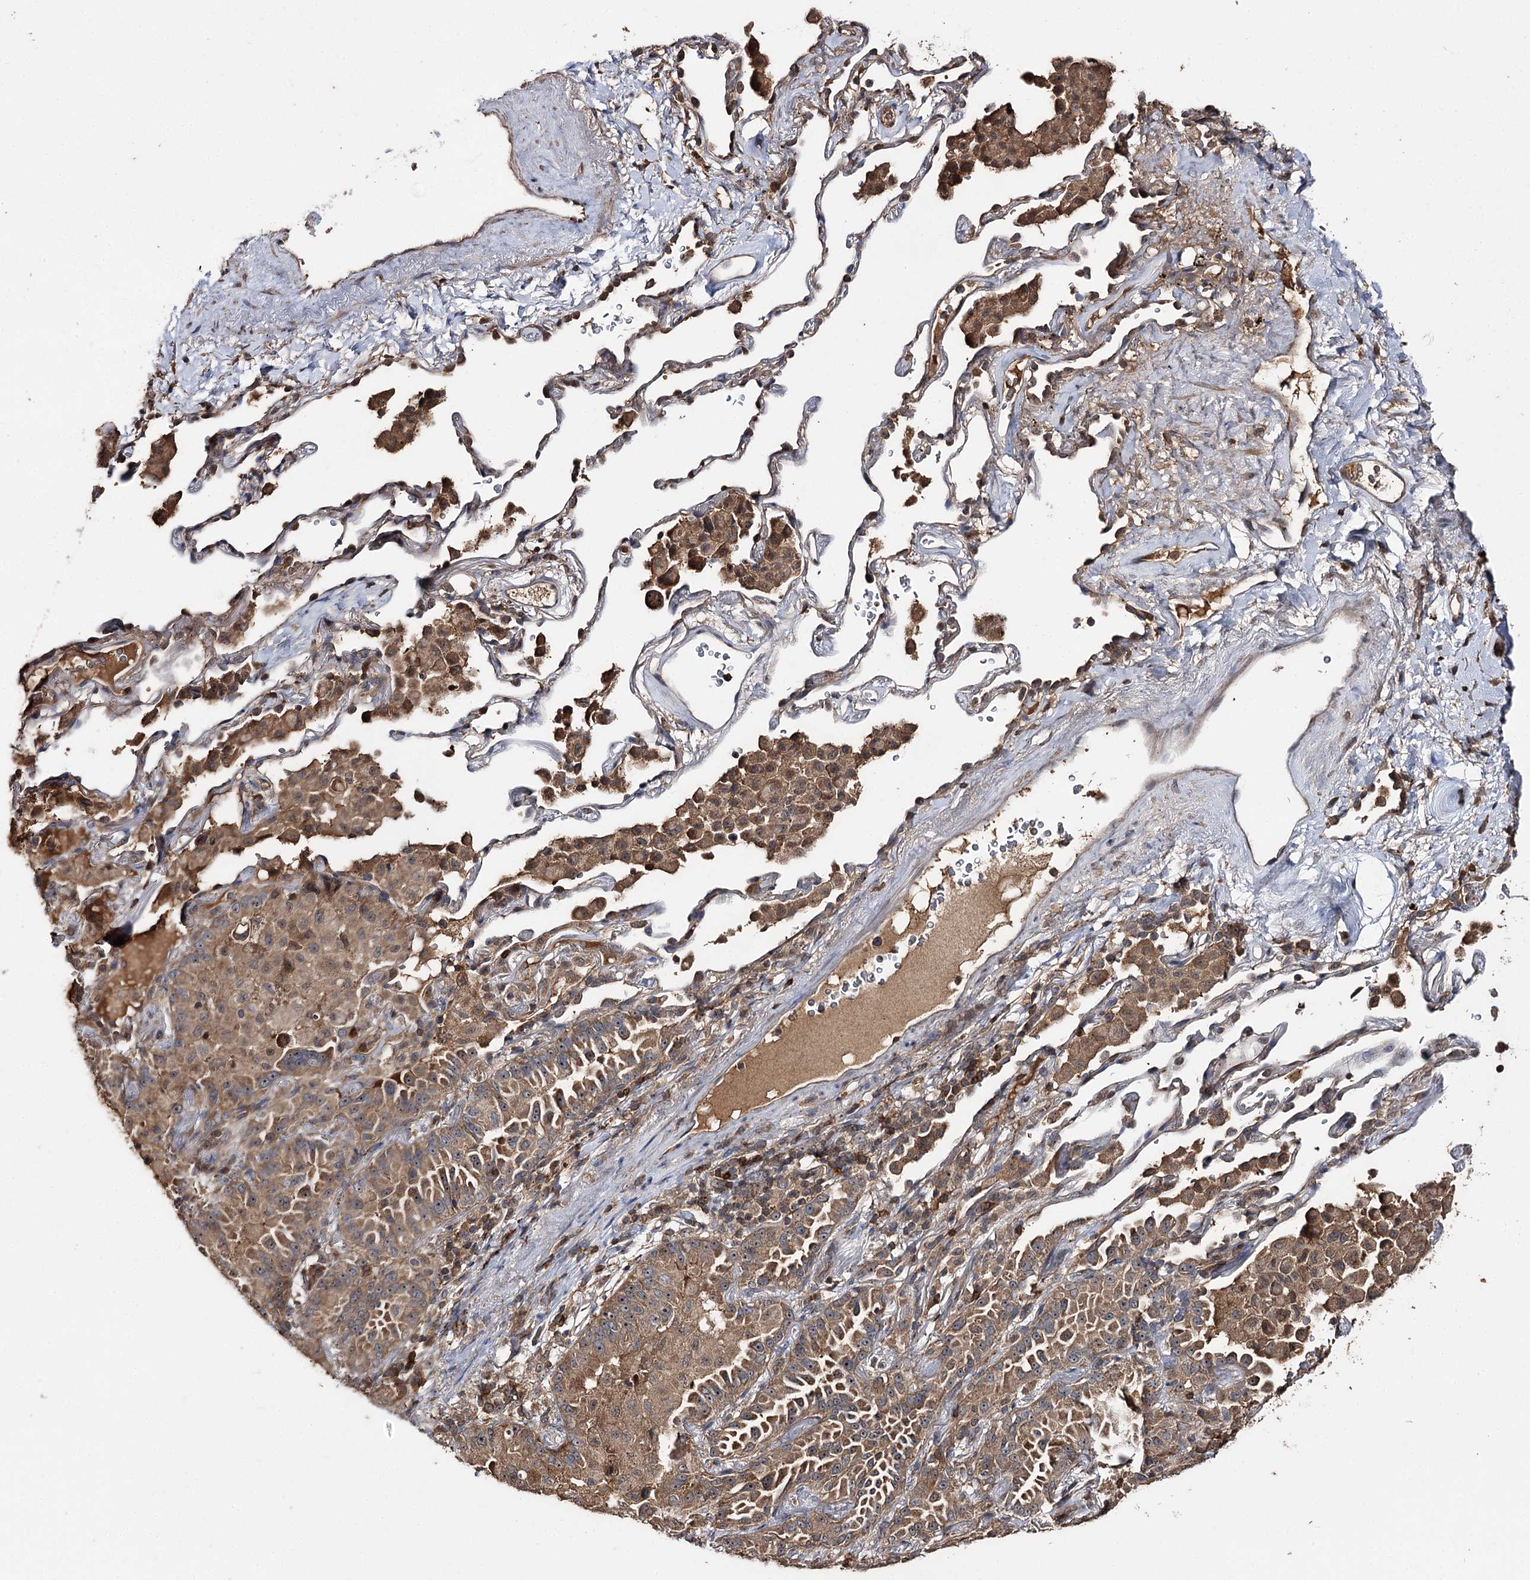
{"staining": {"intensity": "moderate", "quantity": ">75%", "location": "cytoplasmic/membranous,nuclear"}, "tissue": "lung cancer", "cell_type": "Tumor cells", "image_type": "cancer", "snomed": [{"axis": "morphology", "description": "Adenocarcinoma, NOS"}, {"axis": "topography", "description": "Lung"}], "caption": "Immunohistochemical staining of lung cancer displays medium levels of moderate cytoplasmic/membranous and nuclear protein positivity in about >75% of tumor cells.", "gene": "FAM53B", "patient": {"sex": "female", "age": 69}}